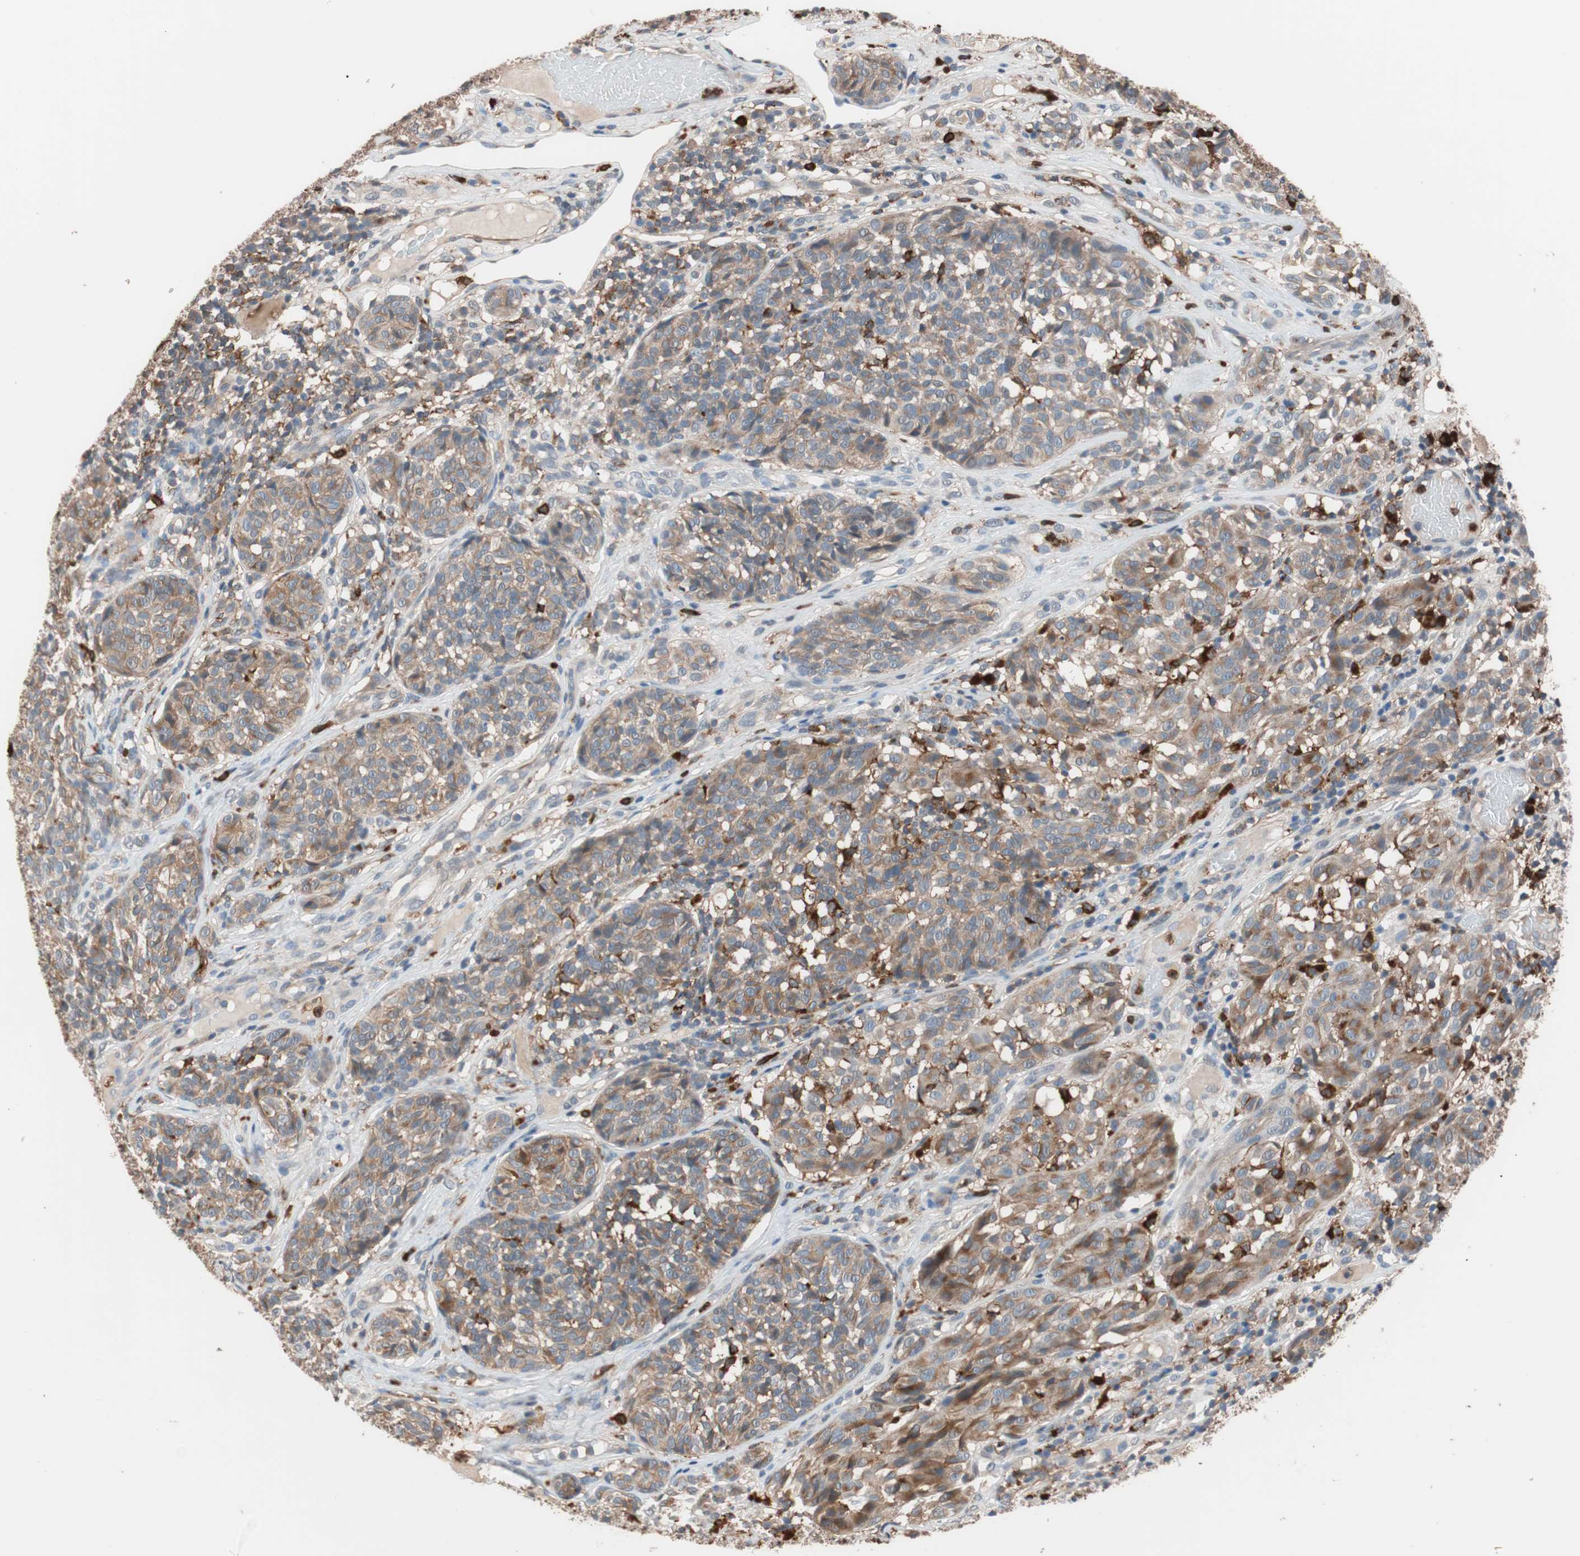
{"staining": {"intensity": "strong", "quantity": ">75%", "location": "cytoplasmic/membranous"}, "tissue": "melanoma", "cell_type": "Tumor cells", "image_type": "cancer", "snomed": [{"axis": "morphology", "description": "Malignant melanoma, NOS"}, {"axis": "topography", "description": "Skin"}], "caption": "Immunohistochemistry (IHC) (DAB) staining of malignant melanoma displays strong cytoplasmic/membranous protein expression in about >75% of tumor cells.", "gene": "LITAF", "patient": {"sex": "female", "age": 46}}